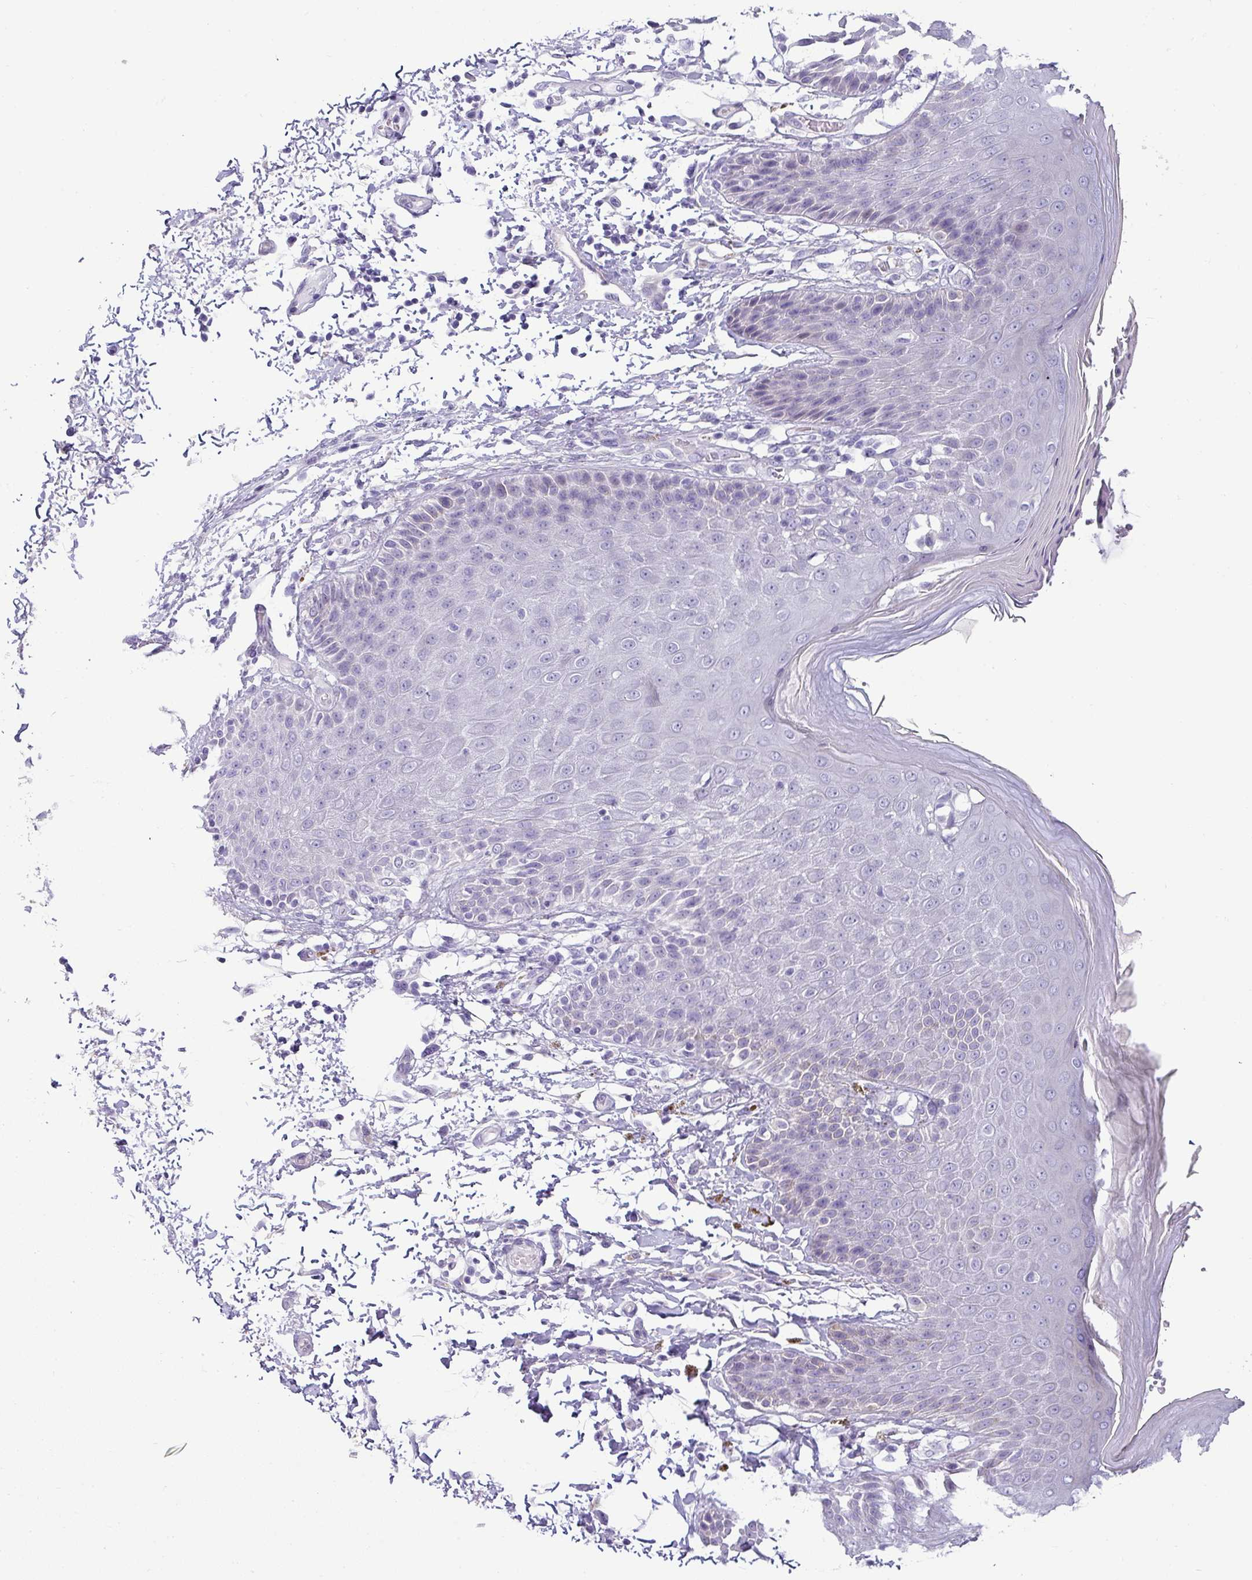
{"staining": {"intensity": "negative", "quantity": "none", "location": "none"}, "tissue": "skin", "cell_type": "Epidermal cells", "image_type": "normal", "snomed": [{"axis": "morphology", "description": "Normal tissue, NOS"}, {"axis": "topography", "description": "Peripheral nerve tissue"}], "caption": "Immunohistochemical staining of unremarkable skin demonstrates no significant positivity in epidermal cells. (Stains: DAB (3,3'-diaminobenzidine) immunohistochemistry (IHC) with hematoxylin counter stain, Microscopy: brightfield microscopy at high magnification).", "gene": "VCX2", "patient": {"sex": "male", "age": 51}}